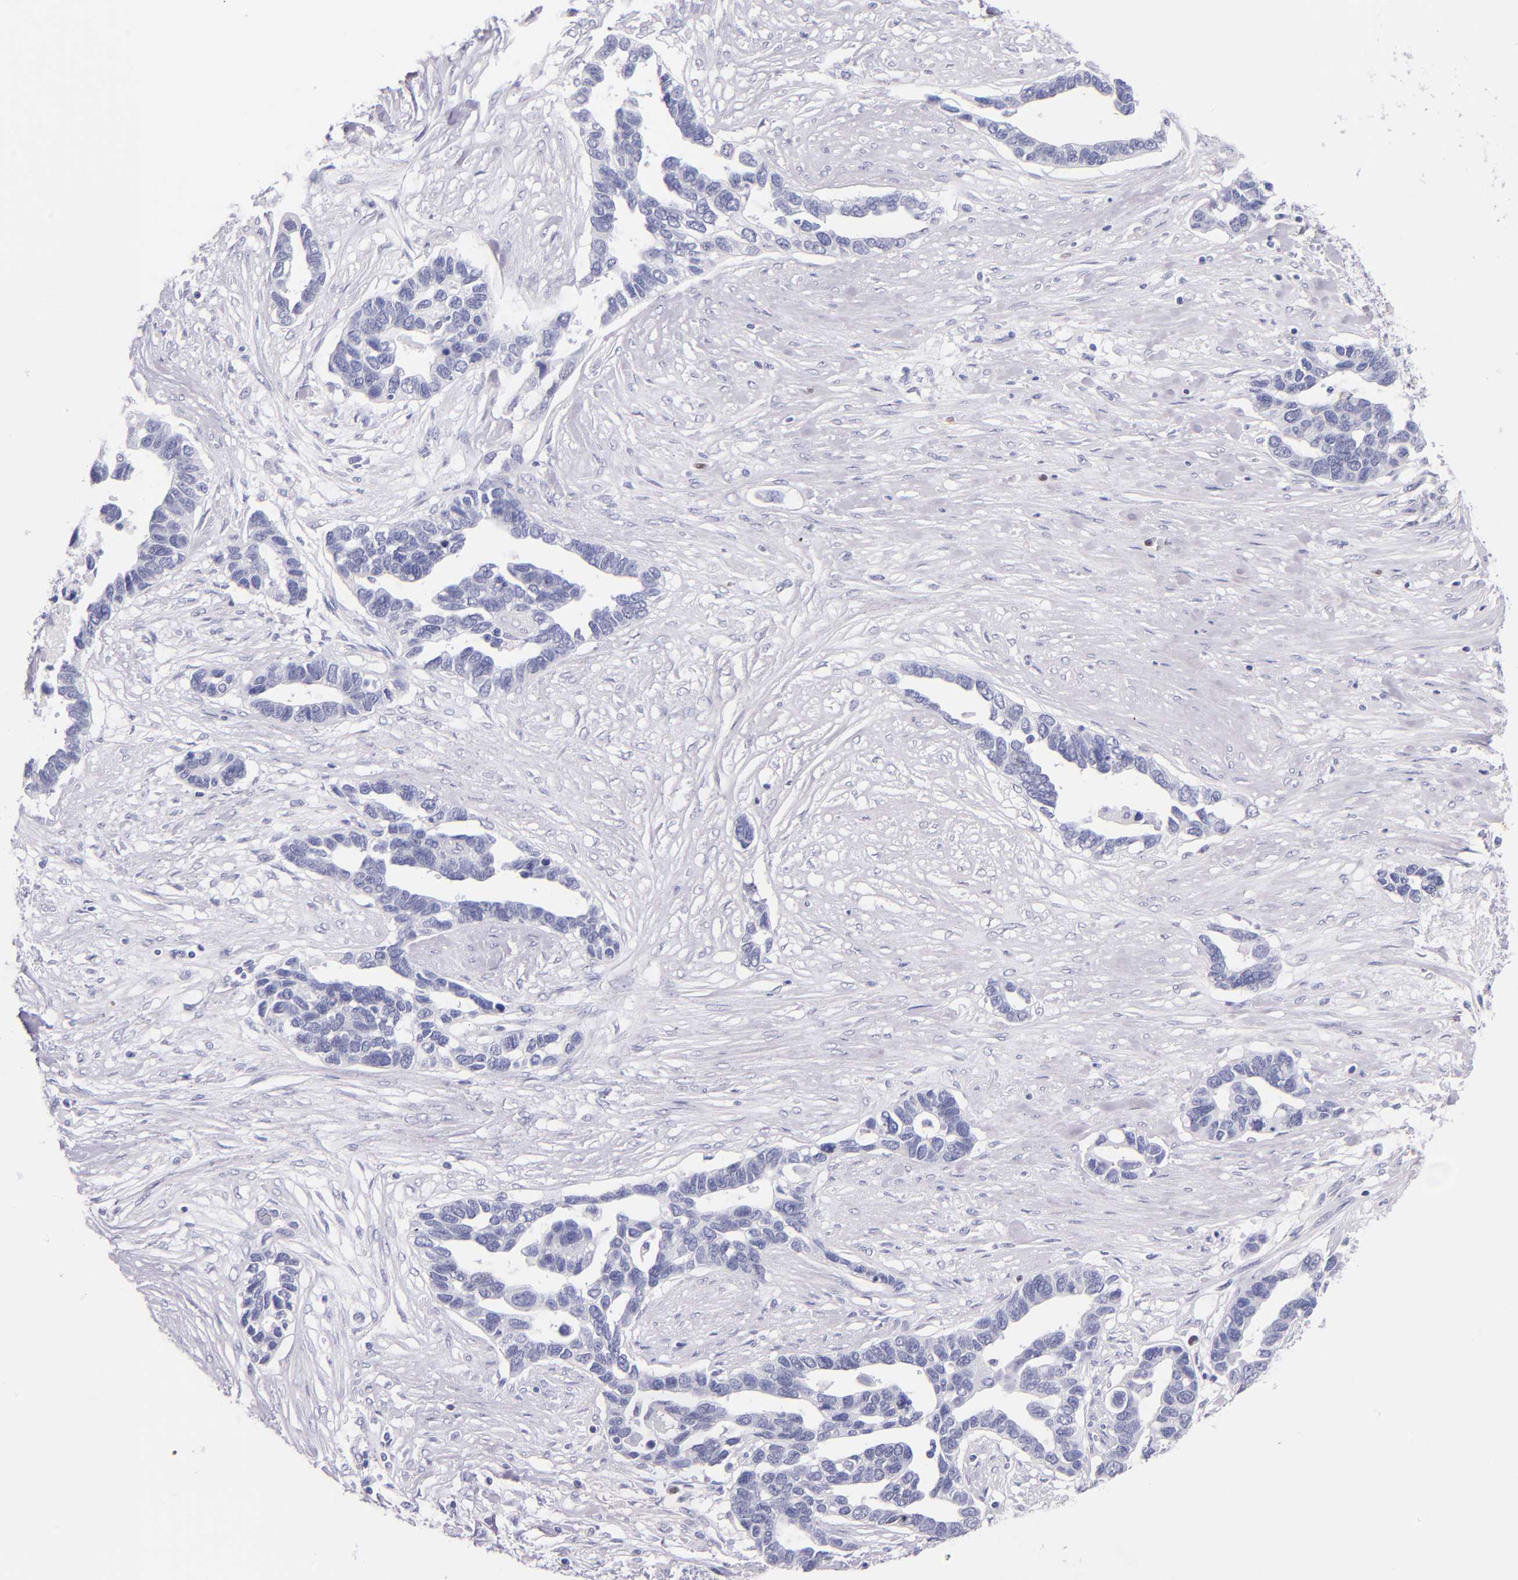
{"staining": {"intensity": "negative", "quantity": "none", "location": "none"}, "tissue": "ovarian cancer", "cell_type": "Tumor cells", "image_type": "cancer", "snomed": [{"axis": "morphology", "description": "Cystadenocarcinoma, serous, NOS"}, {"axis": "topography", "description": "Ovary"}], "caption": "IHC micrograph of human serous cystadenocarcinoma (ovarian) stained for a protein (brown), which exhibits no expression in tumor cells.", "gene": "IRF4", "patient": {"sex": "female", "age": 54}}